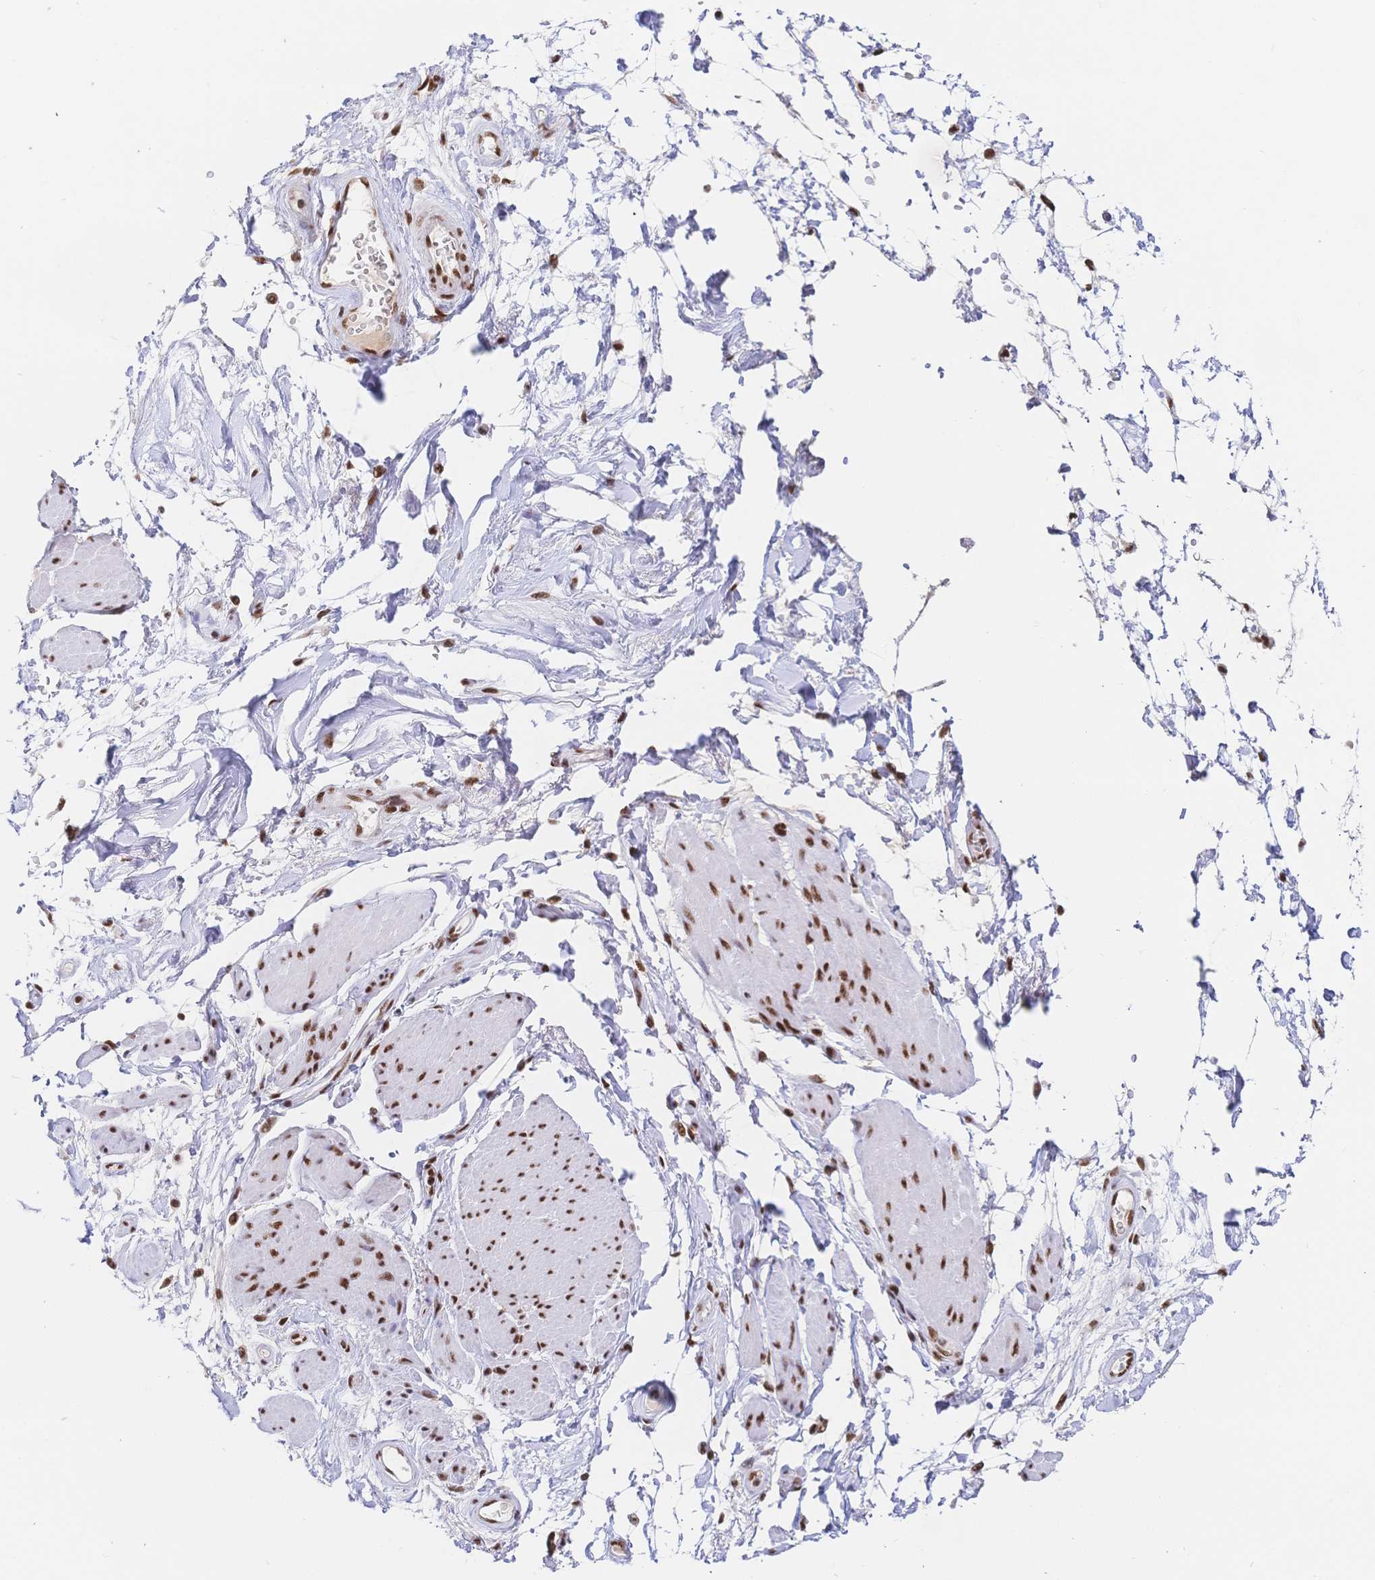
{"staining": {"intensity": "negative", "quantity": "none", "location": "none"}, "tissue": "adipose tissue", "cell_type": "Adipocytes", "image_type": "normal", "snomed": [{"axis": "morphology", "description": "Normal tissue, NOS"}, {"axis": "topography", "description": "Urinary bladder"}, {"axis": "topography", "description": "Peripheral nerve tissue"}], "caption": "Adipocytes show no significant expression in benign adipose tissue. (DAB immunohistochemistry (IHC), high magnification).", "gene": "SRSF1", "patient": {"sex": "female", "age": 60}}